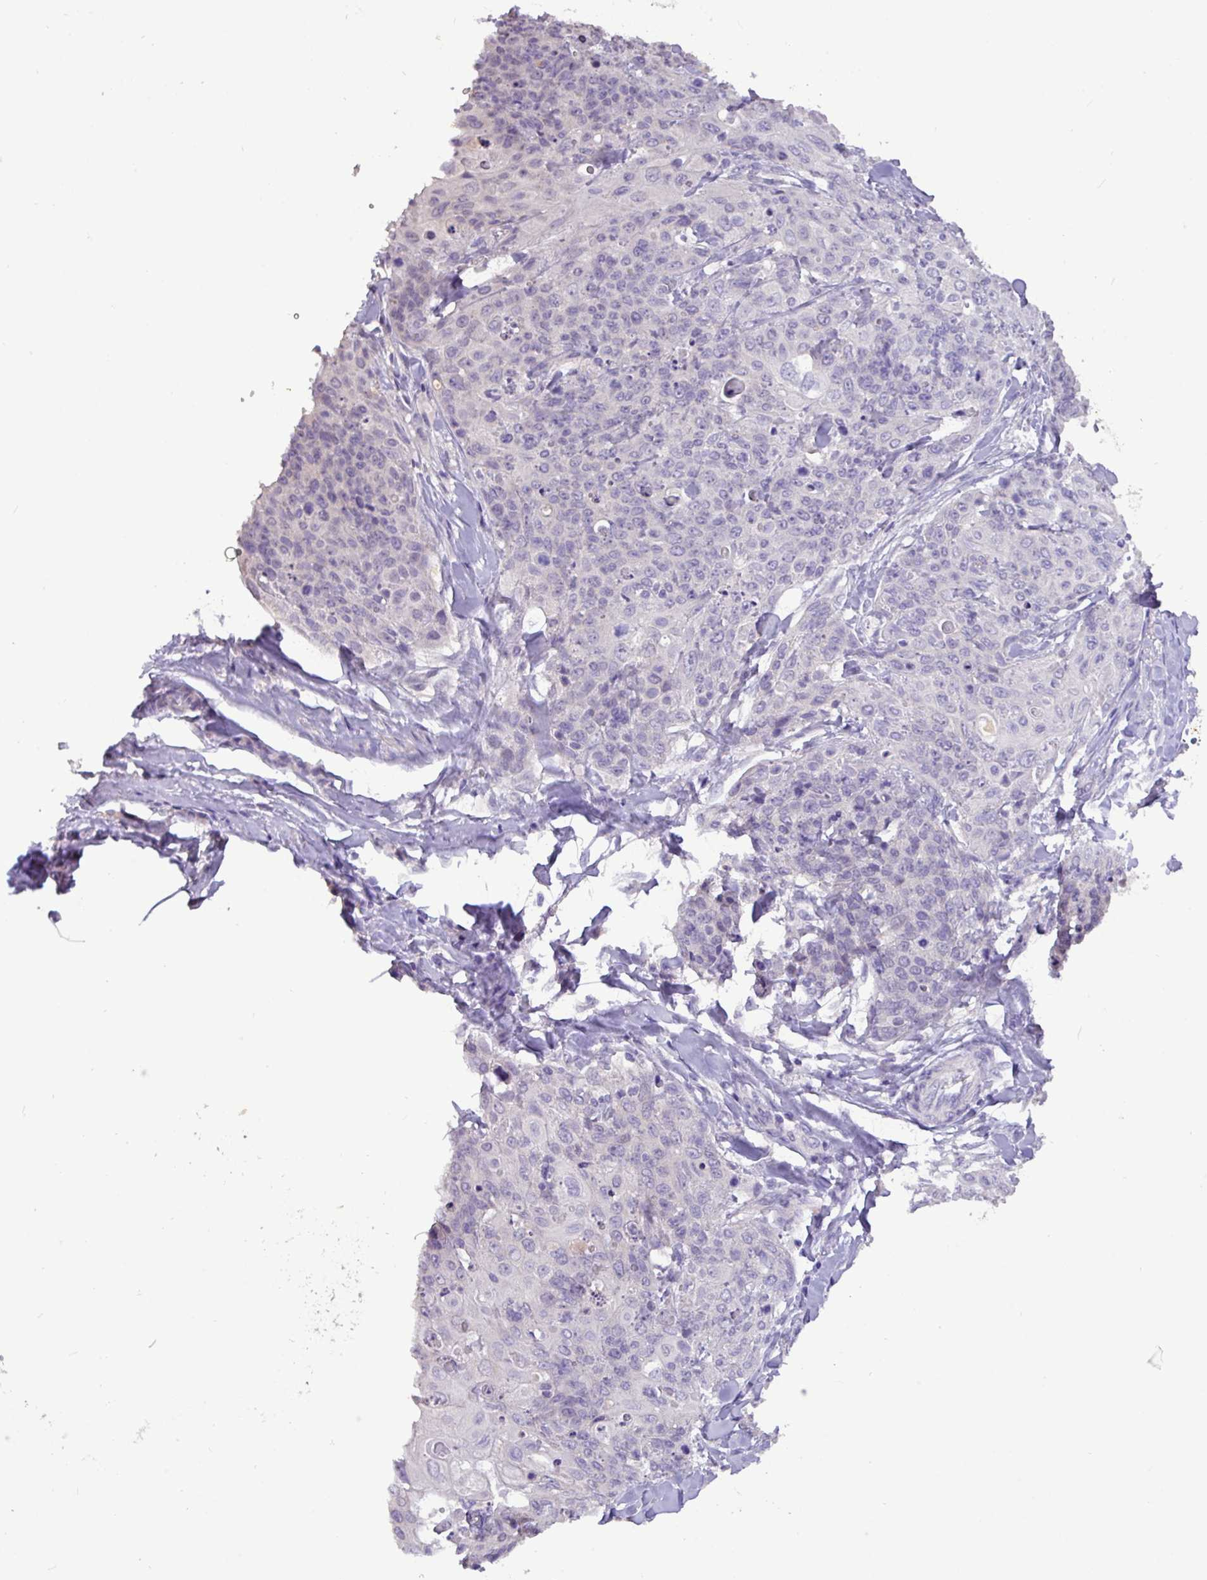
{"staining": {"intensity": "negative", "quantity": "none", "location": "none"}, "tissue": "skin cancer", "cell_type": "Tumor cells", "image_type": "cancer", "snomed": [{"axis": "morphology", "description": "Squamous cell carcinoma, NOS"}, {"axis": "topography", "description": "Skin"}, {"axis": "topography", "description": "Vulva"}], "caption": "Tumor cells are negative for protein expression in human squamous cell carcinoma (skin).", "gene": "PAX8", "patient": {"sex": "female", "age": 85}}